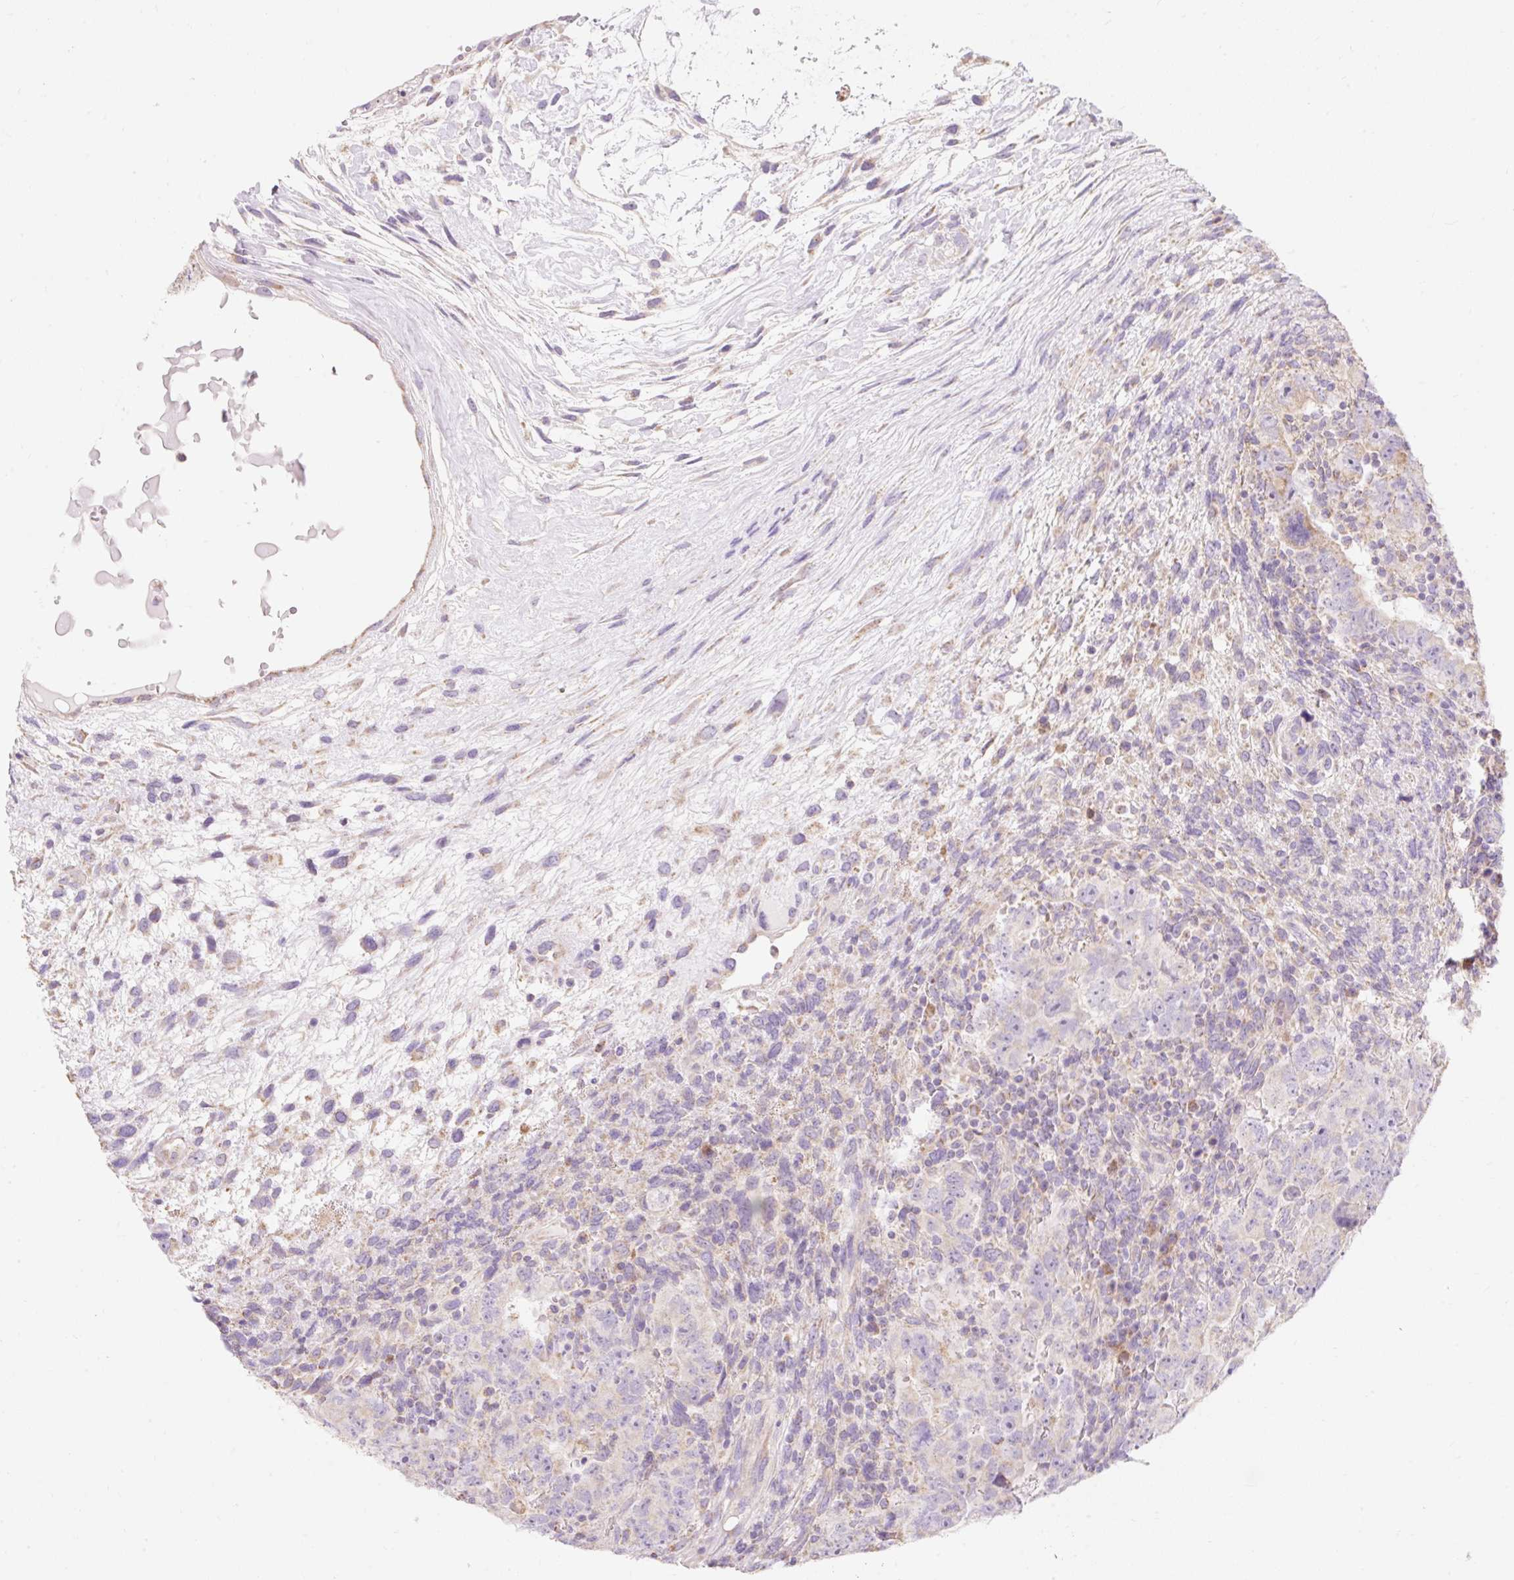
{"staining": {"intensity": "weak", "quantity": "25%-75%", "location": "cytoplasmic/membranous"}, "tissue": "testis cancer", "cell_type": "Tumor cells", "image_type": "cancer", "snomed": [{"axis": "morphology", "description": "Carcinoma, Embryonal, NOS"}, {"axis": "topography", "description": "Testis"}], "caption": "Testis embryonal carcinoma stained with immunohistochemistry reveals weak cytoplasmic/membranous positivity in about 25%-75% of tumor cells. Immunohistochemistry stains the protein of interest in brown and the nuclei are stained blue.", "gene": "DHX35", "patient": {"sex": "male", "age": 24}}